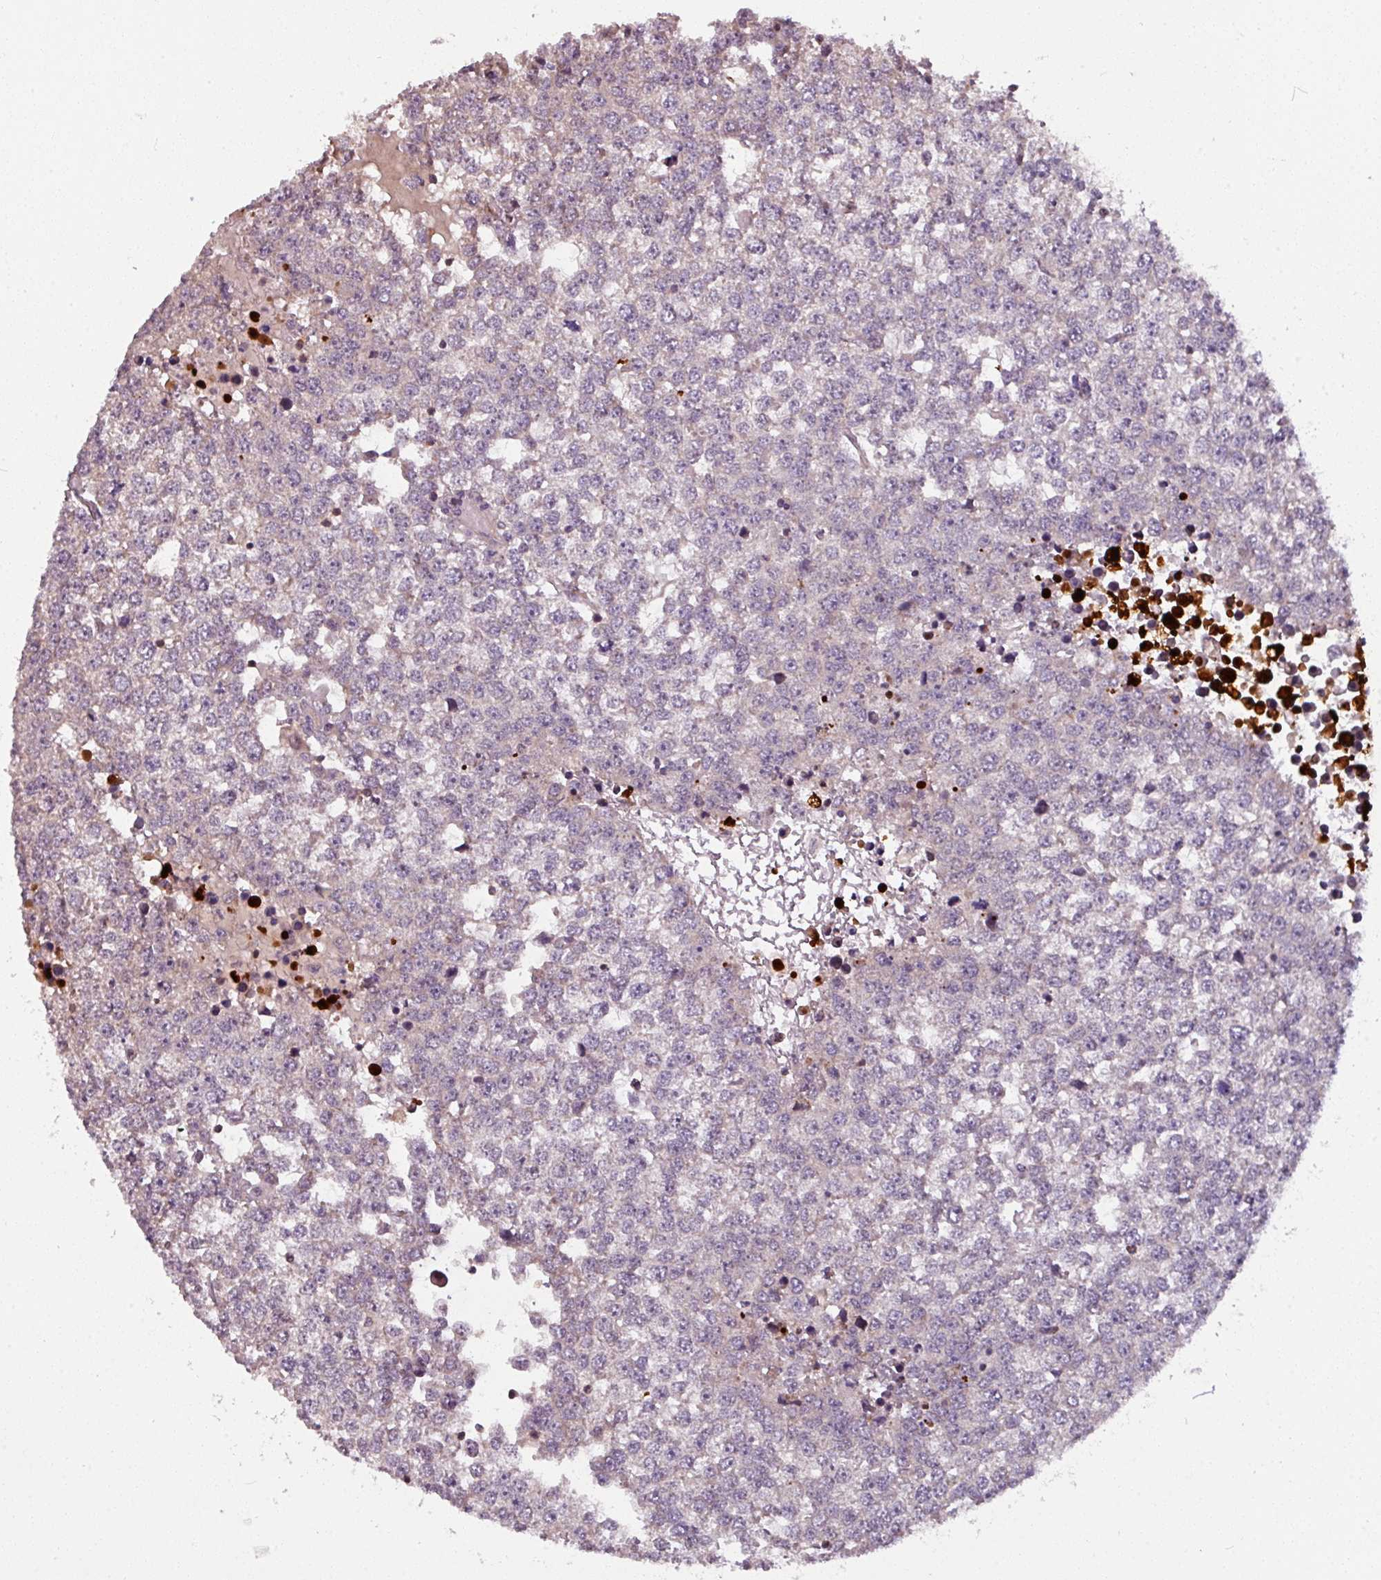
{"staining": {"intensity": "weak", "quantity": "<25%", "location": "cytoplasmic/membranous"}, "tissue": "testis cancer", "cell_type": "Tumor cells", "image_type": "cancer", "snomed": [{"axis": "morphology", "description": "Seminoma, NOS"}, {"axis": "topography", "description": "Testis"}], "caption": "Tumor cells are negative for protein expression in human testis cancer (seminoma).", "gene": "TUSC3", "patient": {"sex": "male", "age": 65}}